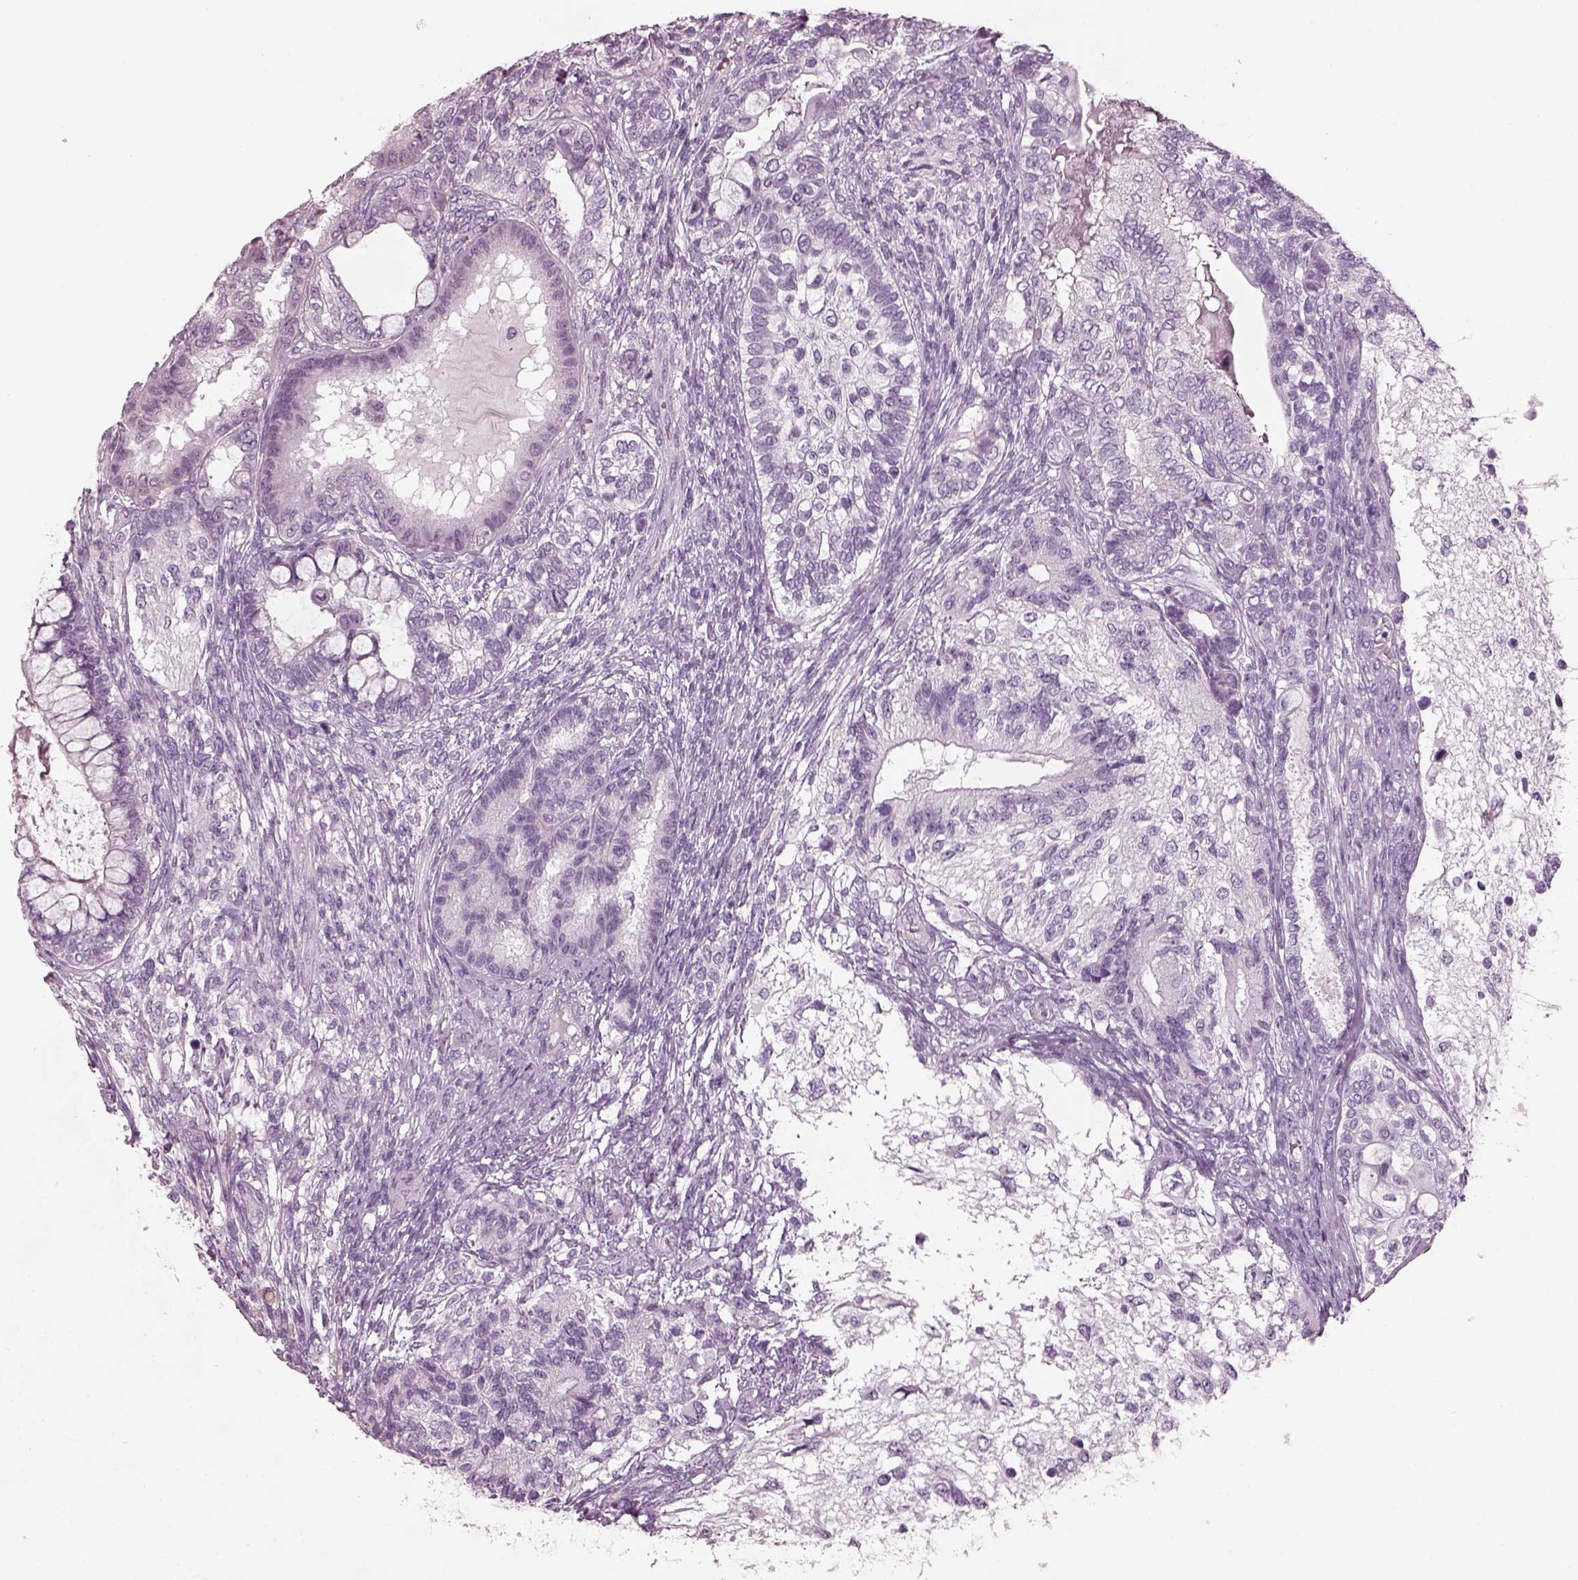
{"staining": {"intensity": "negative", "quantity": "none", "location": "none"}, "tissue": "testis cancer", "cell_type": "Tumor cells", "image_type": "cancer", "snomed": [{"axis": "morphology", "description": "Seminoma, NOS"}, {"axis": "morphology", "description": "Carcinoma, Embryonal, NOS"}, {"axis": "topography", "description": "Testis"}], "caption": "The micrograph shows no significant positivity in tumor cells of testis embryonal carcinoma. (Brightfield microscopy of DAB (3,3'-diaminobenzidine) IHC at high magnification).", "gene": "PDC", "patient": {"sex": "male", "age": 41}}